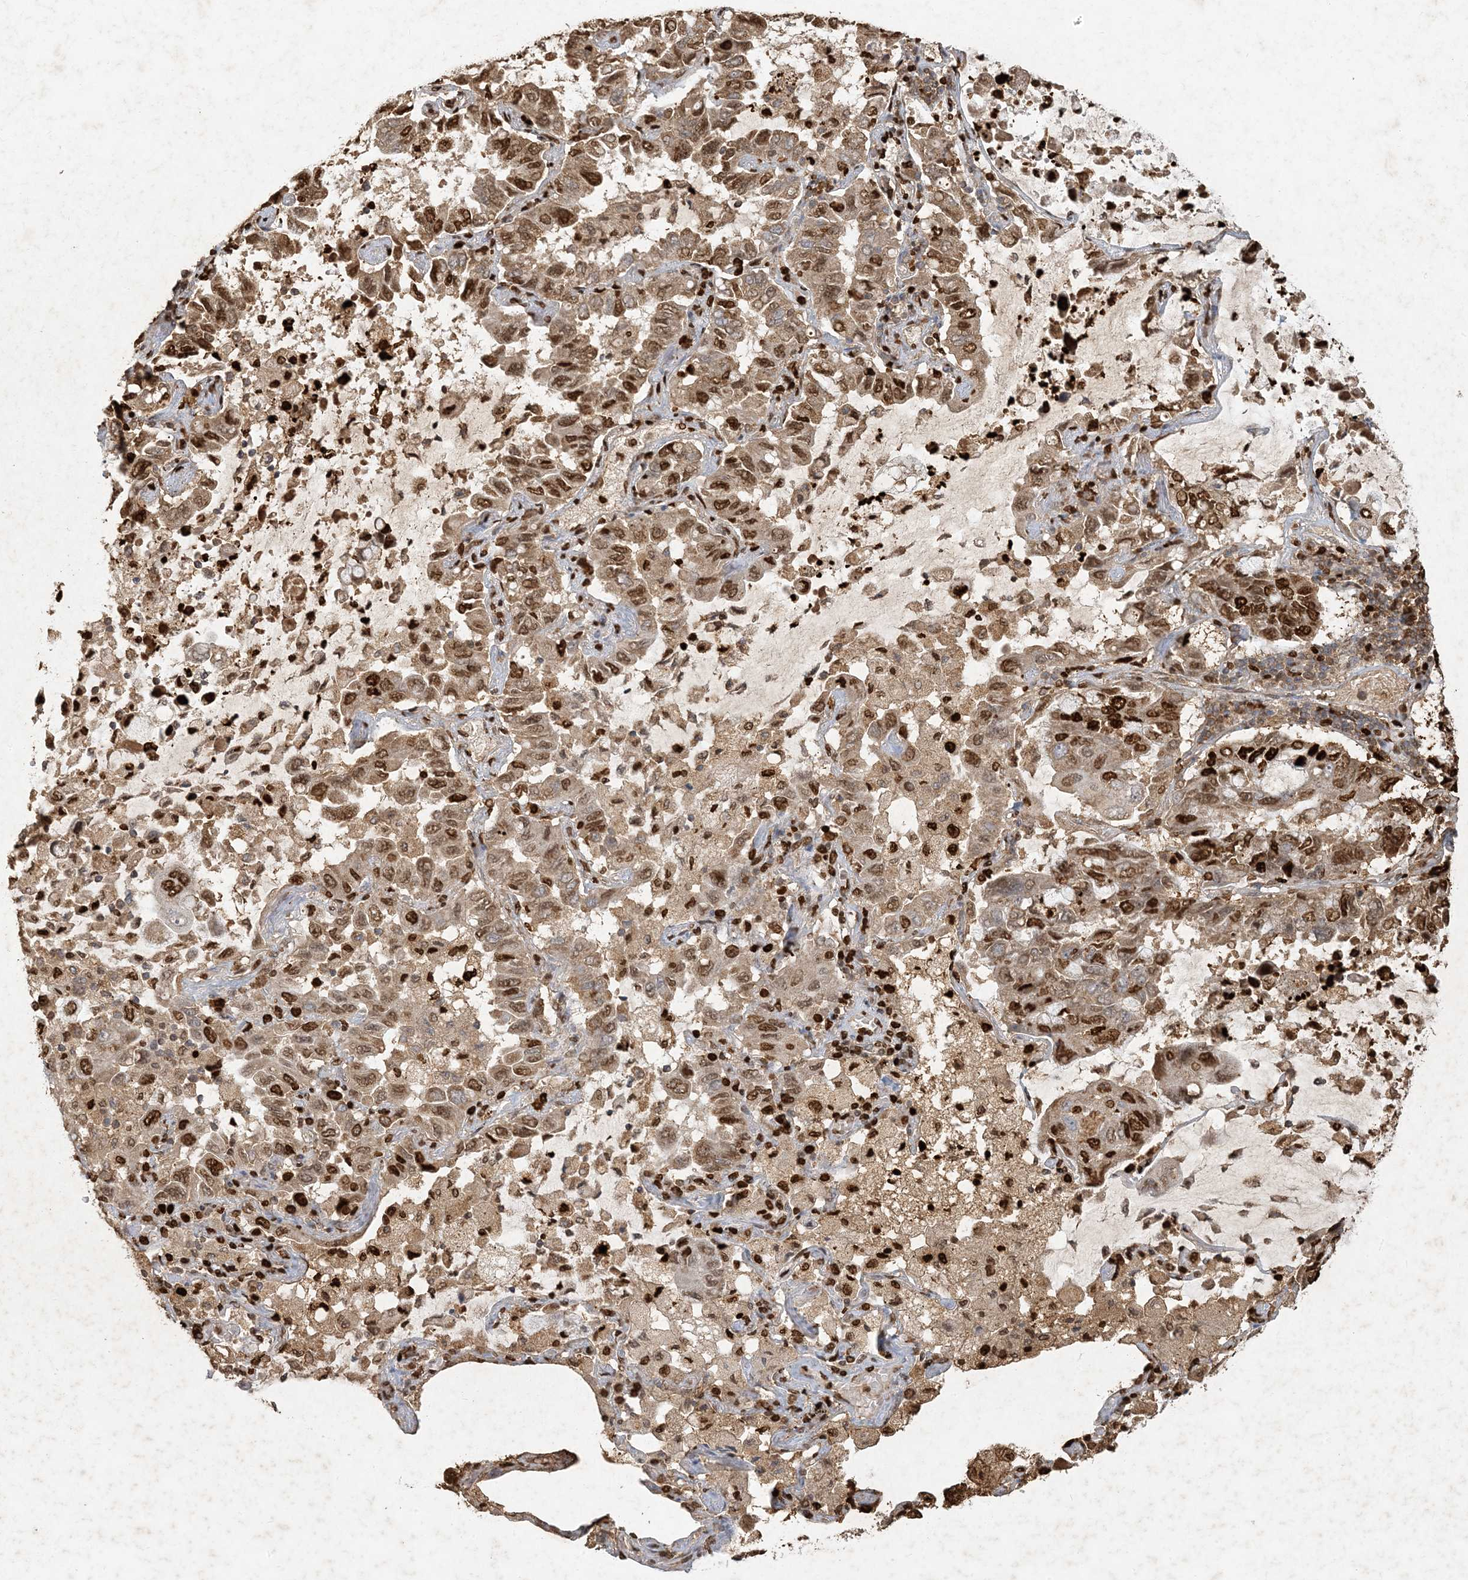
{"staining": {"intensity": "strong", "quantity": ">75%", "location": "cytoplasmic/membranous,nuclear"}, "tissue": "lung cancer", "cell_type": "Tumor cells", "image_type": "cancer", "snomed": [{"axis": "morphology", "description": "Adenocarcinoma, NOS"}, {"axis": "topography", "description": "Lung"}], "caption": "A brown stain shows strong cytoplasmic/membranous and nuclear expression of a protein in human lung cancer (adenocarcinoma) tumor cells. Ihc stains the protein of interest in brown and the nuclei are stained blue.", "gene": "MCOLN1", "patient": {"sex": "male", "age": 64}}